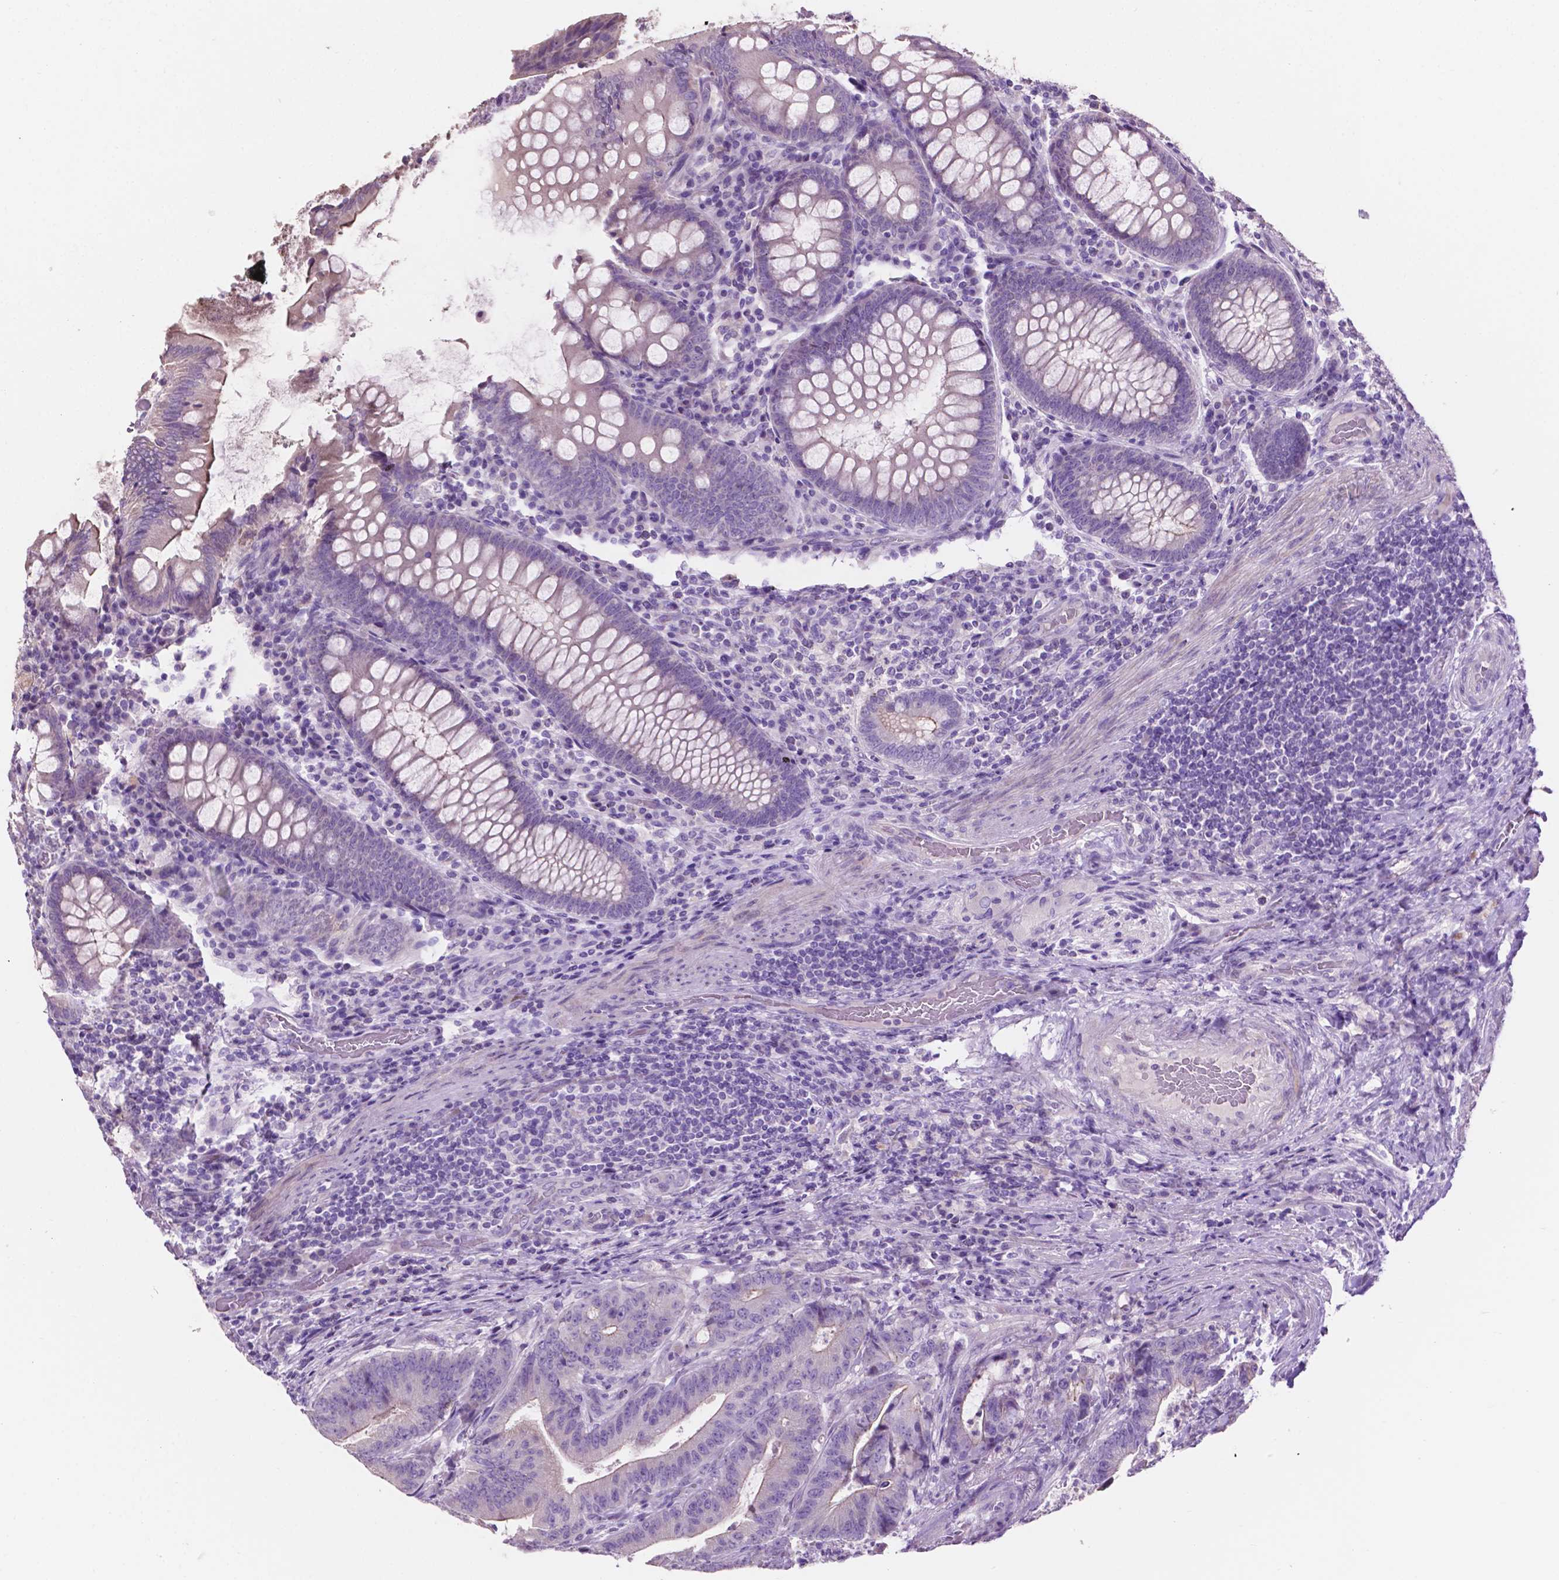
{"staining": {"intensity": "negative", "quantity": "none", "location": "none"}, "tissue": "colorectal cancer", "cell_type": "Tumor cells", "image_type": "cancer", "snomed": [{"axis": "morphology", "description": "Adenocarcinoma, NOS"}, {"axis": "topography", "description": "Colon"}], "caption": "IHC of human colorectal cancer reveals no staining in tumor cells.", "gene": "CLDN17", "patient": {"sex": "female", "age": 43}}